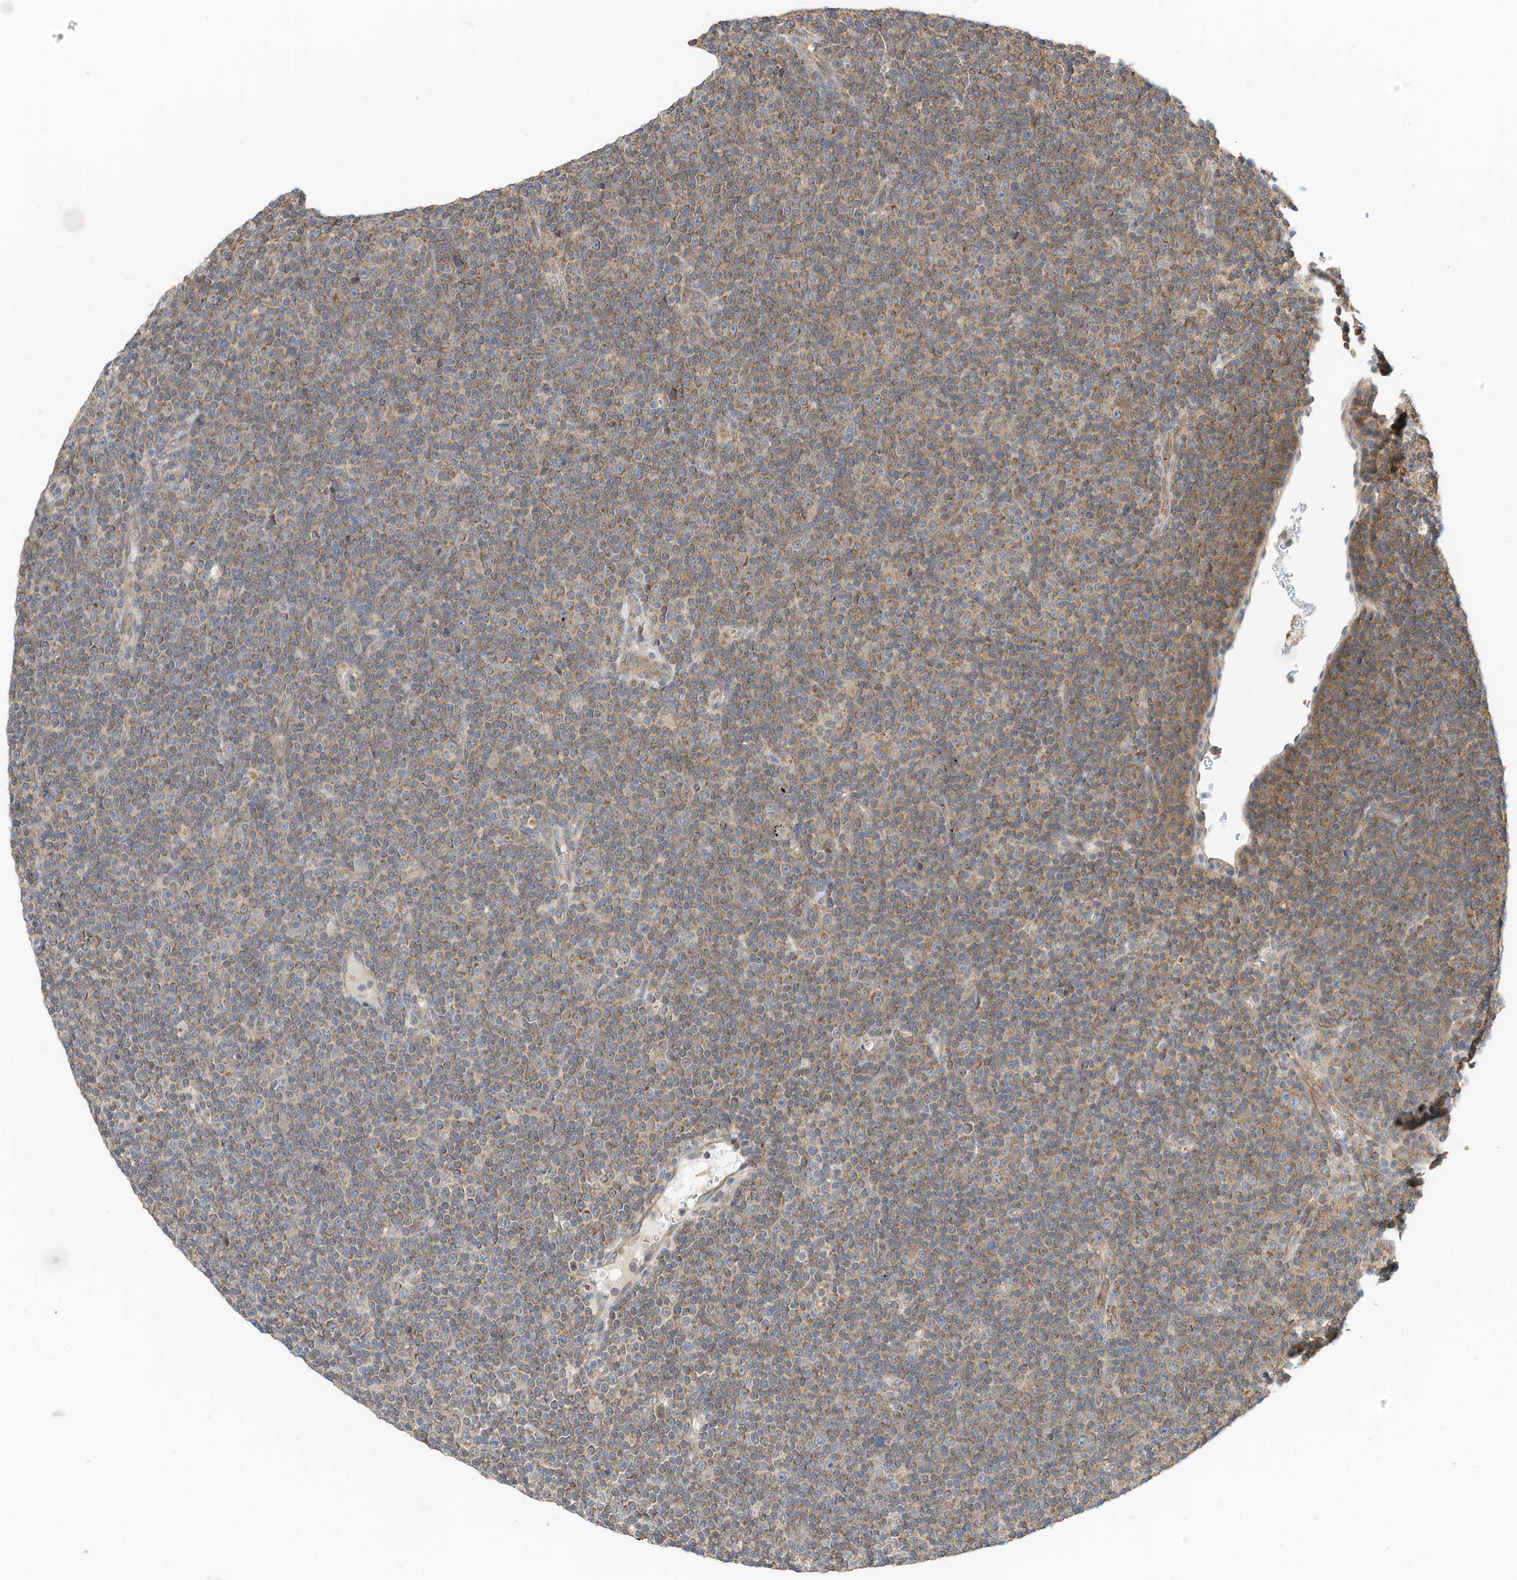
{"staining": {"intensity": "moderate", "quantity": "25%-75%", "location": "cytoplasmic/membranous"}, "tissue": "lymphoma", "cell_type": "Tumor cells", "image_type": "cancer", "snomed": [{"axis": "morphology", "description": "Malignant lymphoma, non-Hodgkin's type, Low grade"}, {"axis": "topography", "description": "Lymph node"}], "caption": "Immunohistochemical staining of low-grade malignant lymphoma, non-Hodgkin's type shows medium levels of moderate cytoplasmic/membranous protein positivity in approximately 25%-75% of tumor cells.", "gene": "METTL6", "patient": {"sex": "female", "age": 67}}